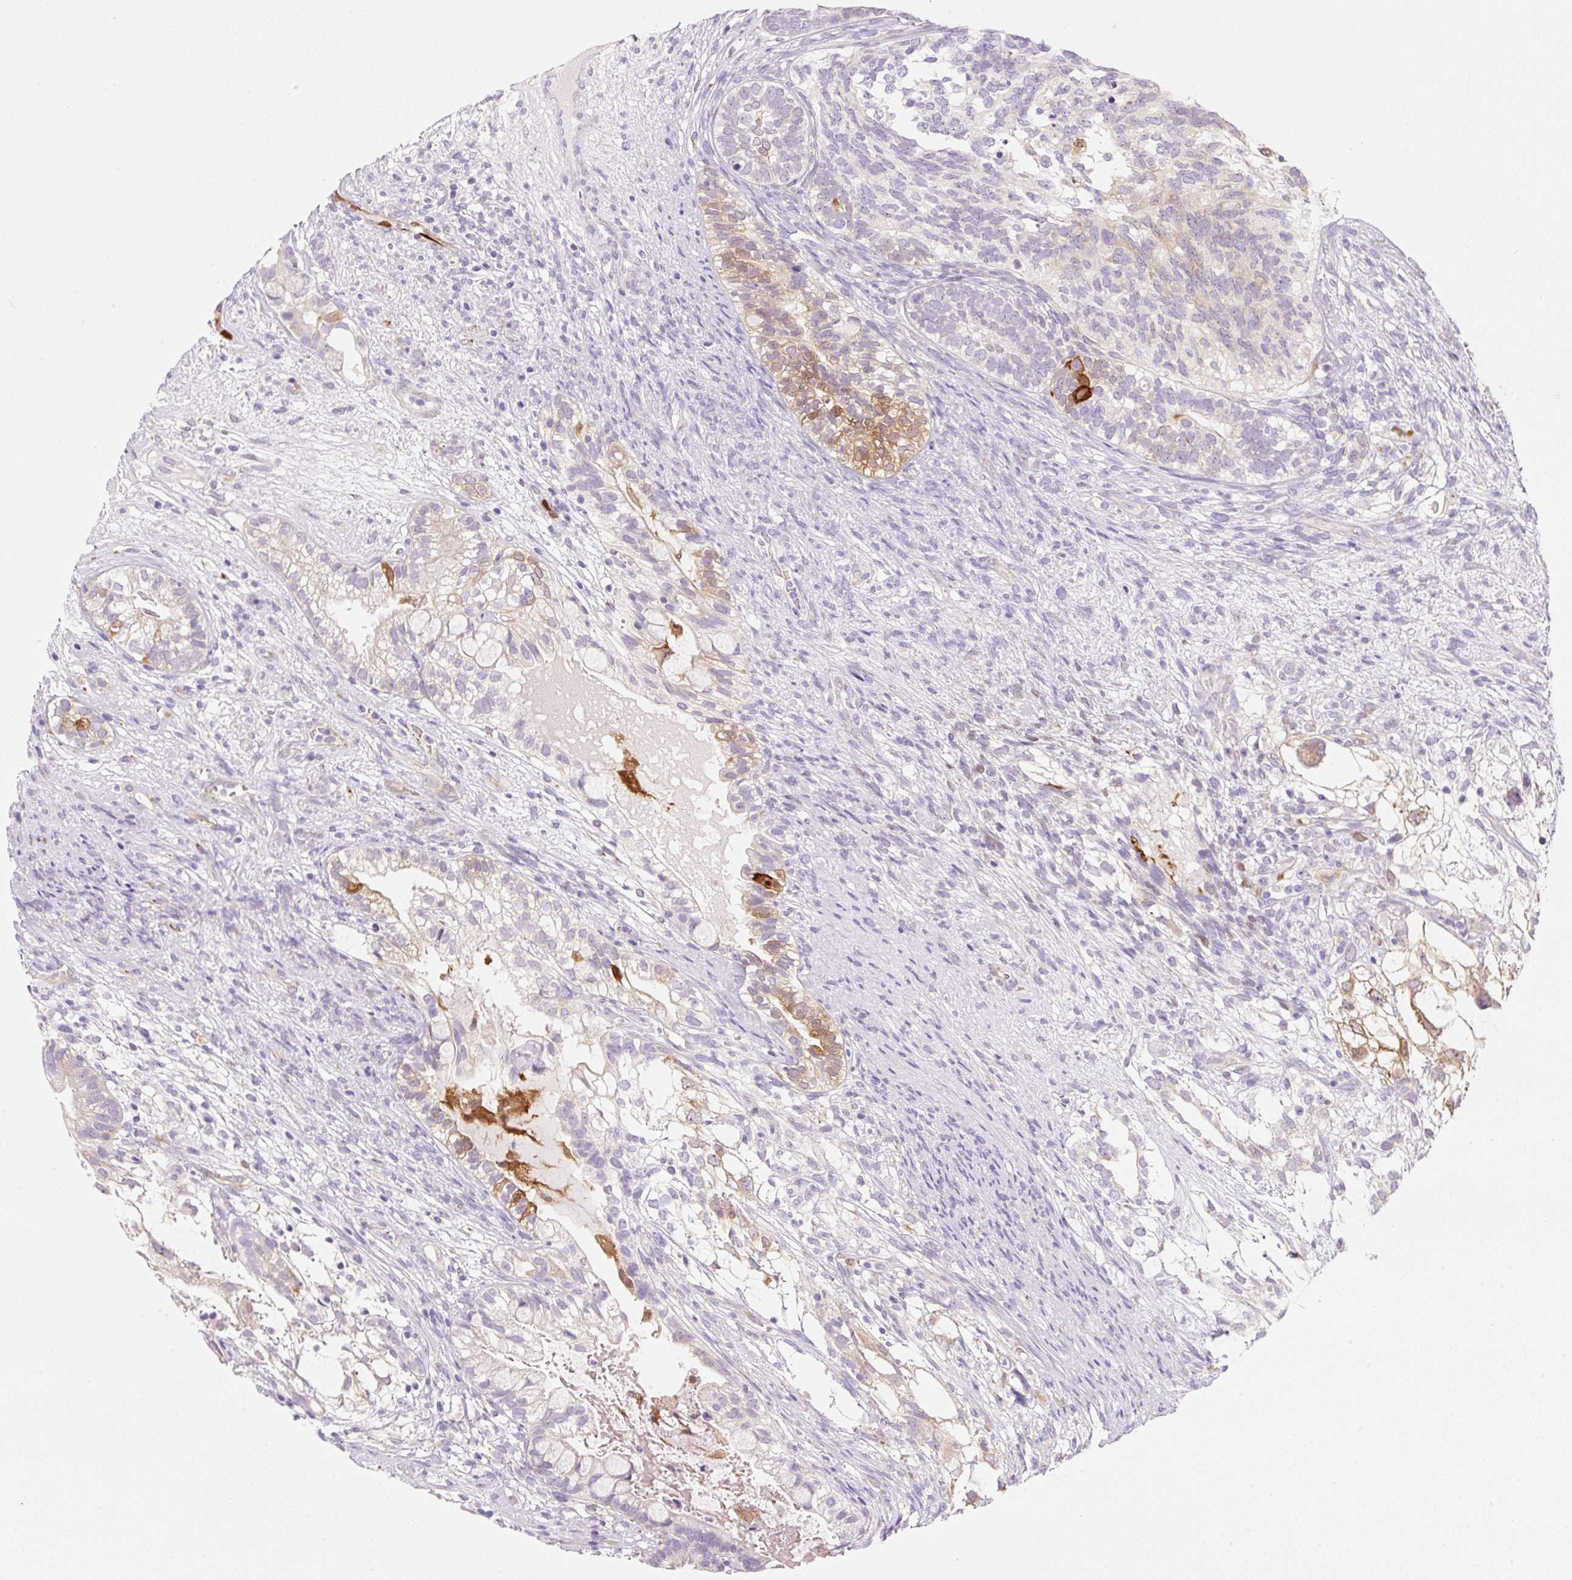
{"staining": {"intensity": "moderate", "quantity": "<25%", "location": "cytoplasmic/membranous,nuclear"}, "tissue": "testis cancer", "cell_type": "Tumor cells", "image_type": "cancer", "snomed": [{"axis": "morphology", "description": "Seminoma, NOS"}, {"axis": "morphology", "description": "Carcinoma, Embryonal, NOS"}, {"axis": "topography", "description": "Testis"}], "caption": "Testis cancer stained for a protein demonstrates moderate cytoplasmic/membranous and nuclear positivity in tumor cells.", "gene": "FABP5", "patient": {"sex": "male", "age": 41}}